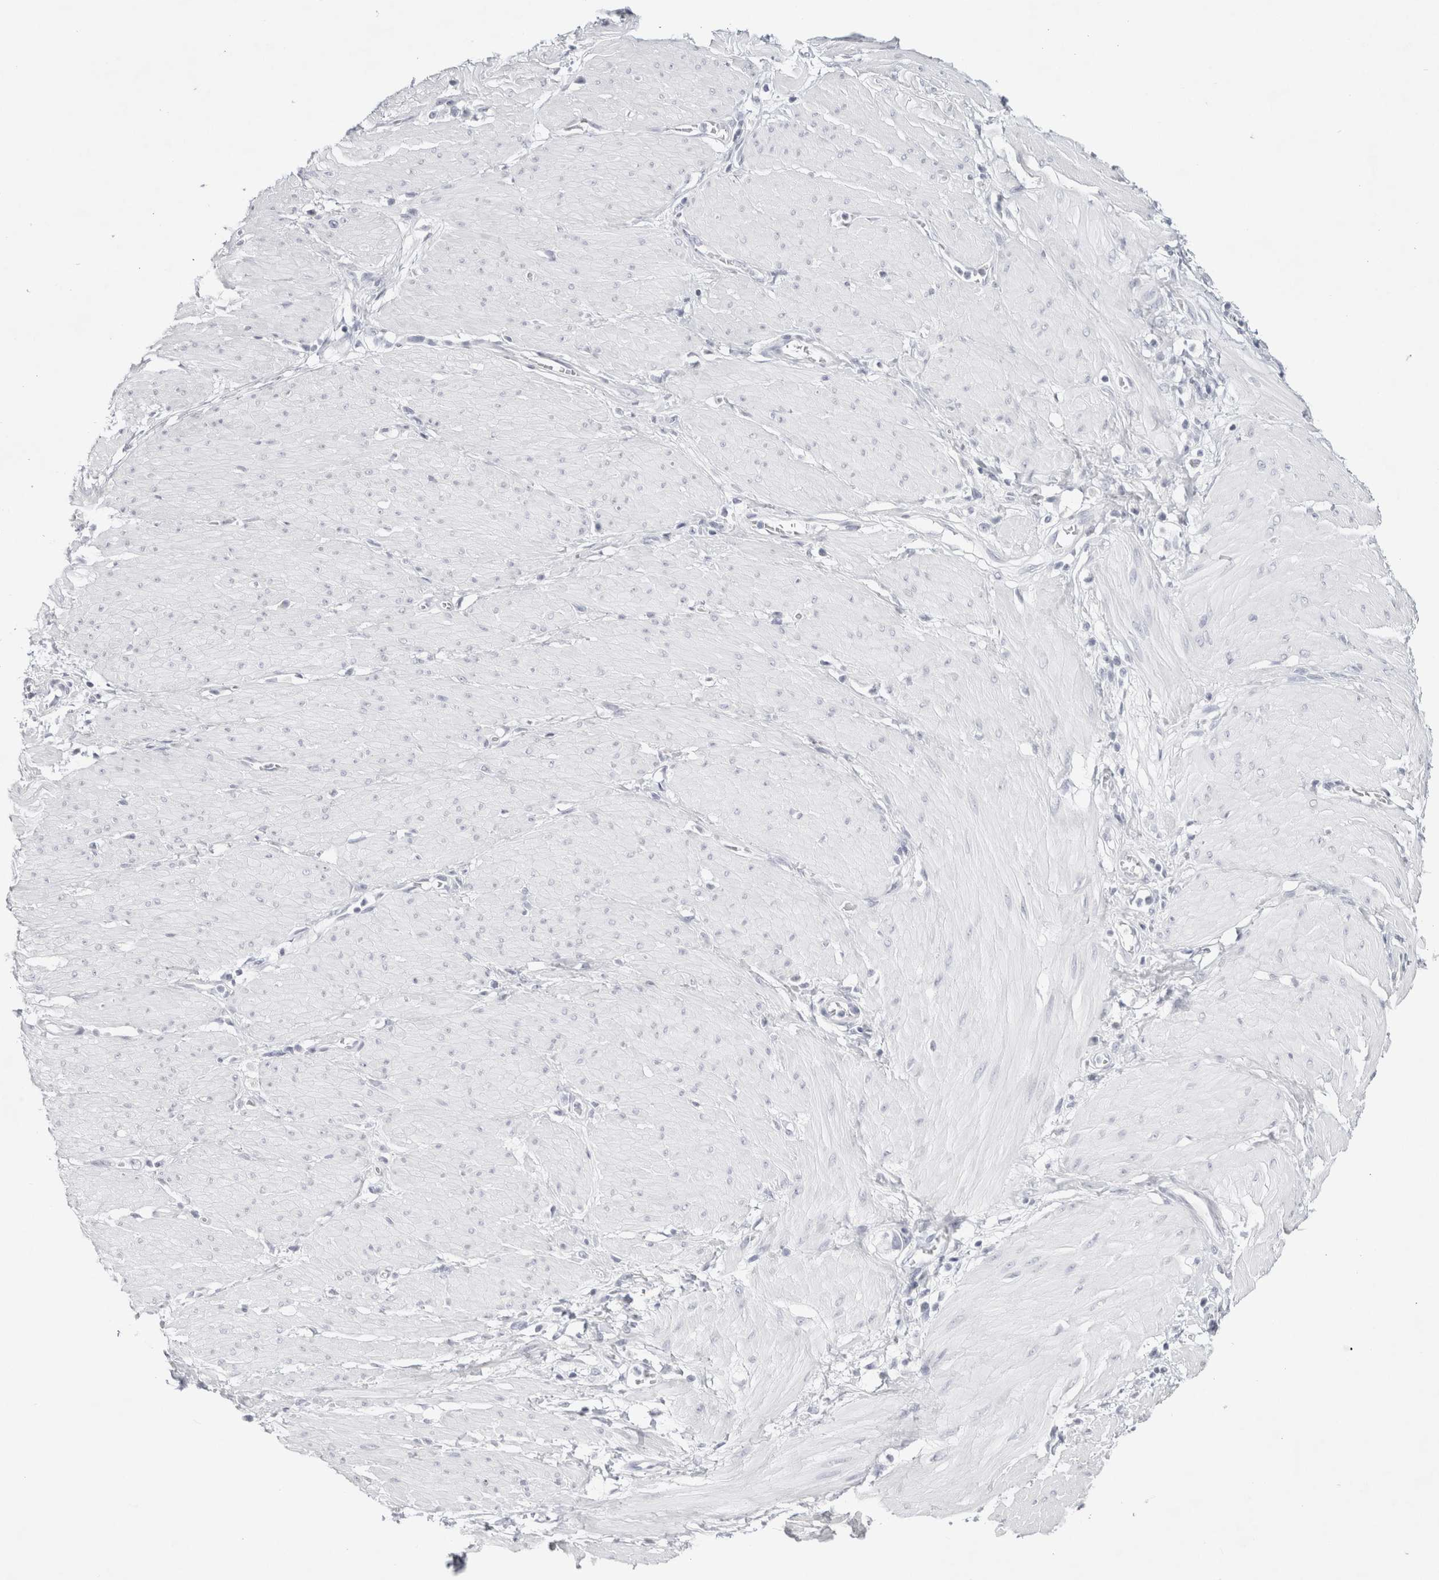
{"staining": {"intensity": "negative", "quantity": "none", "location": "none"}, "tissue": "stomach cancer", "cell_type": "Tumor cells", "image_type": "cancer", "snomed": [{"axis": "morphology", "description": "Adenocarcinoma, NOS"}, {"axis": "topography", "description": "Stomach"}, {"axis": "topography", "description": "Stomach, lower"}], "caption": "An immunohistochemistry (IHC) micrograph of stomach cancer (adenocarcinoma) is shown. There is no staining in tumor cells of stomach cancer (adenocarcinoma).", "gene": "GARIN1A", "patient": {"sex": "female", "age": 48}}